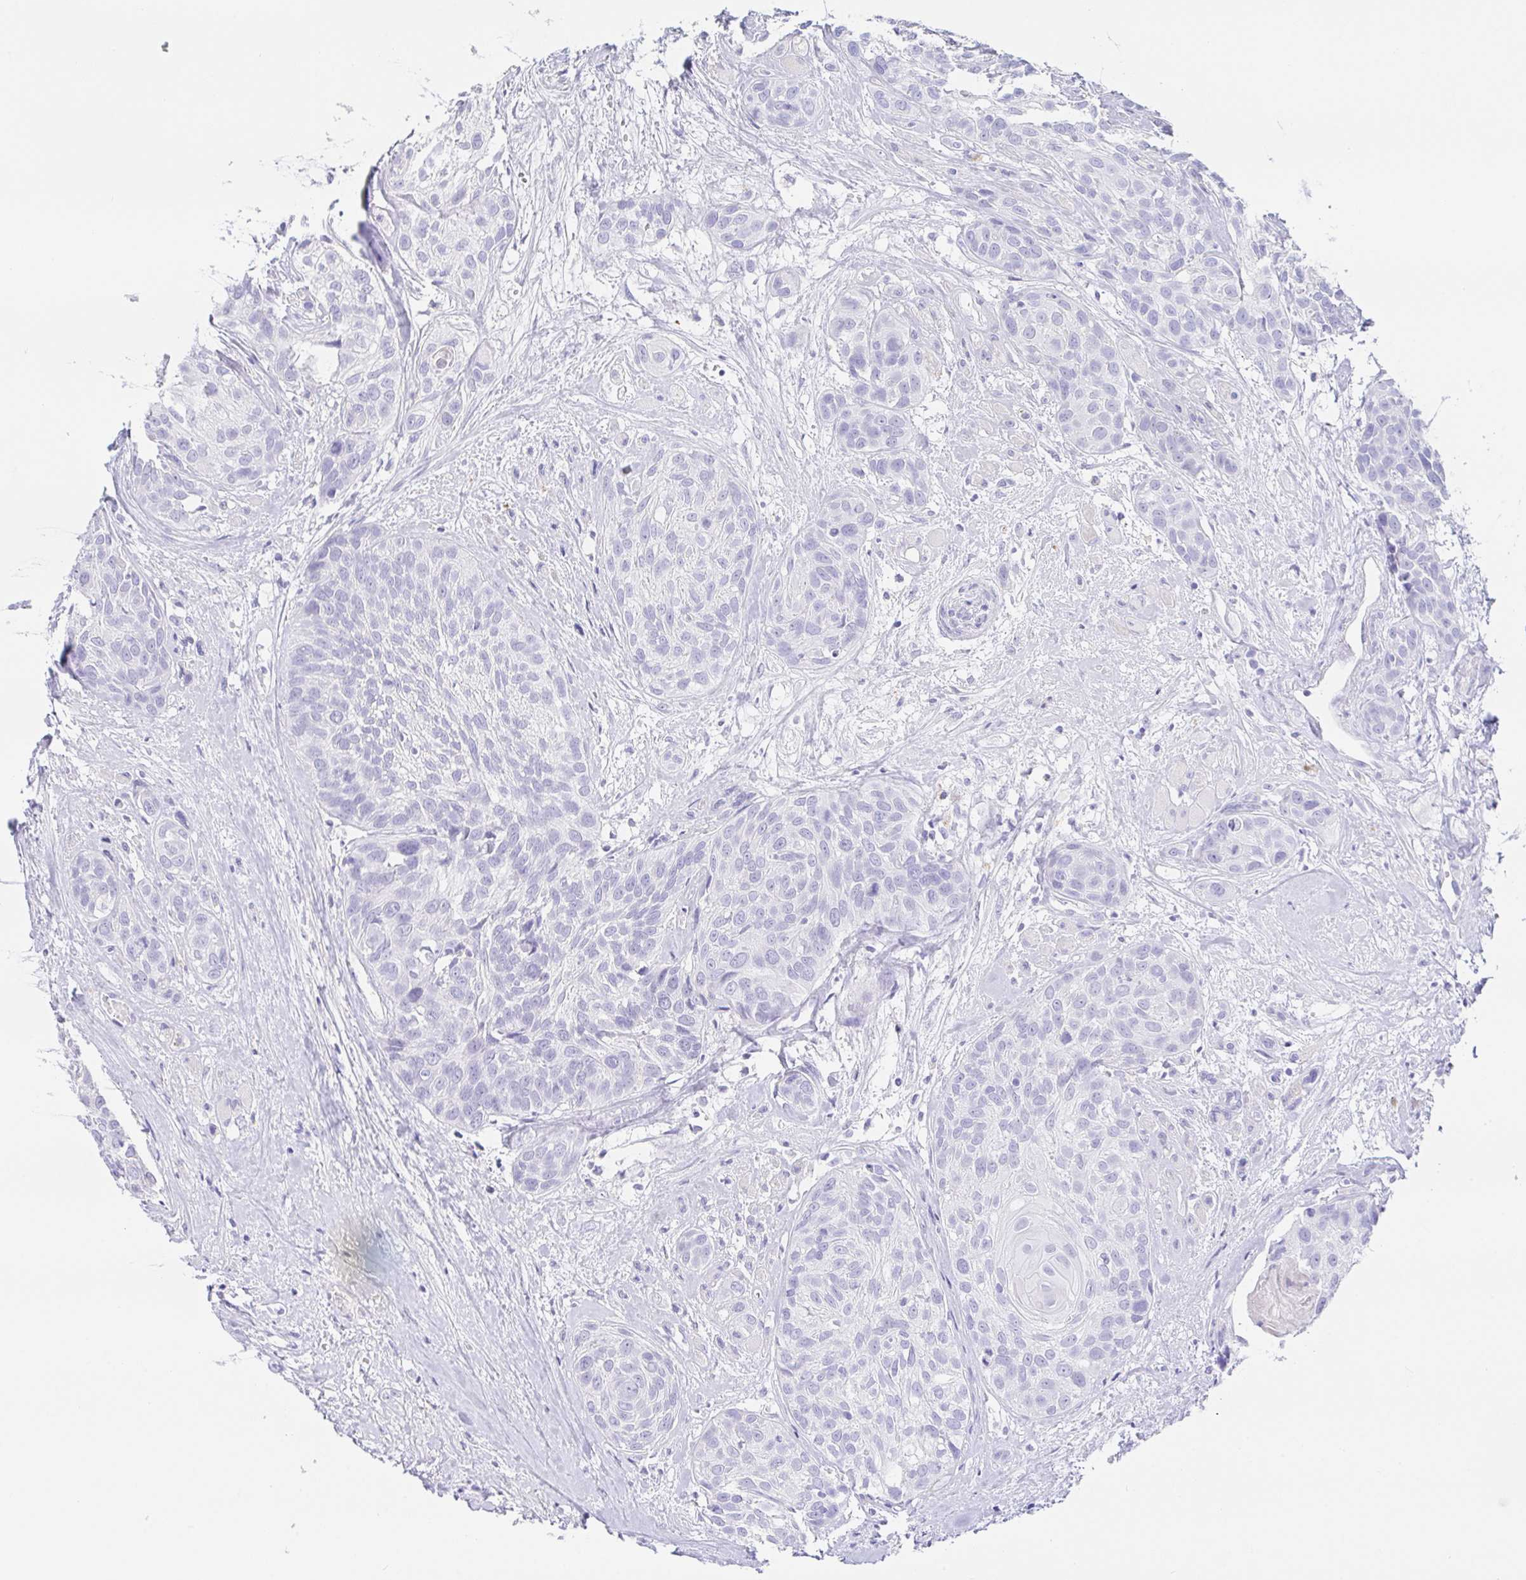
{"staining": {"intensity": "negative", "quantity": "none", "location": "none"}, "tissue": "head and neck cancer", "cell_type": "Tumor cells", "image_type": "cancer", "snomed": [{"axis": "morphology", "description": "Squamous cell carcinoma, NOS"}, {"axis": "topography", "description": "Head-Neck"}], "caption": "This photomicrograph is of head and neck cancer stained with immunohistochemistry (IHC) to label a protein in brown with the nuclei are counter-stained blue. There is no staining in tumor cells.", "gene": "PAX8", "patient": {"sex": "female", "age": 50}}